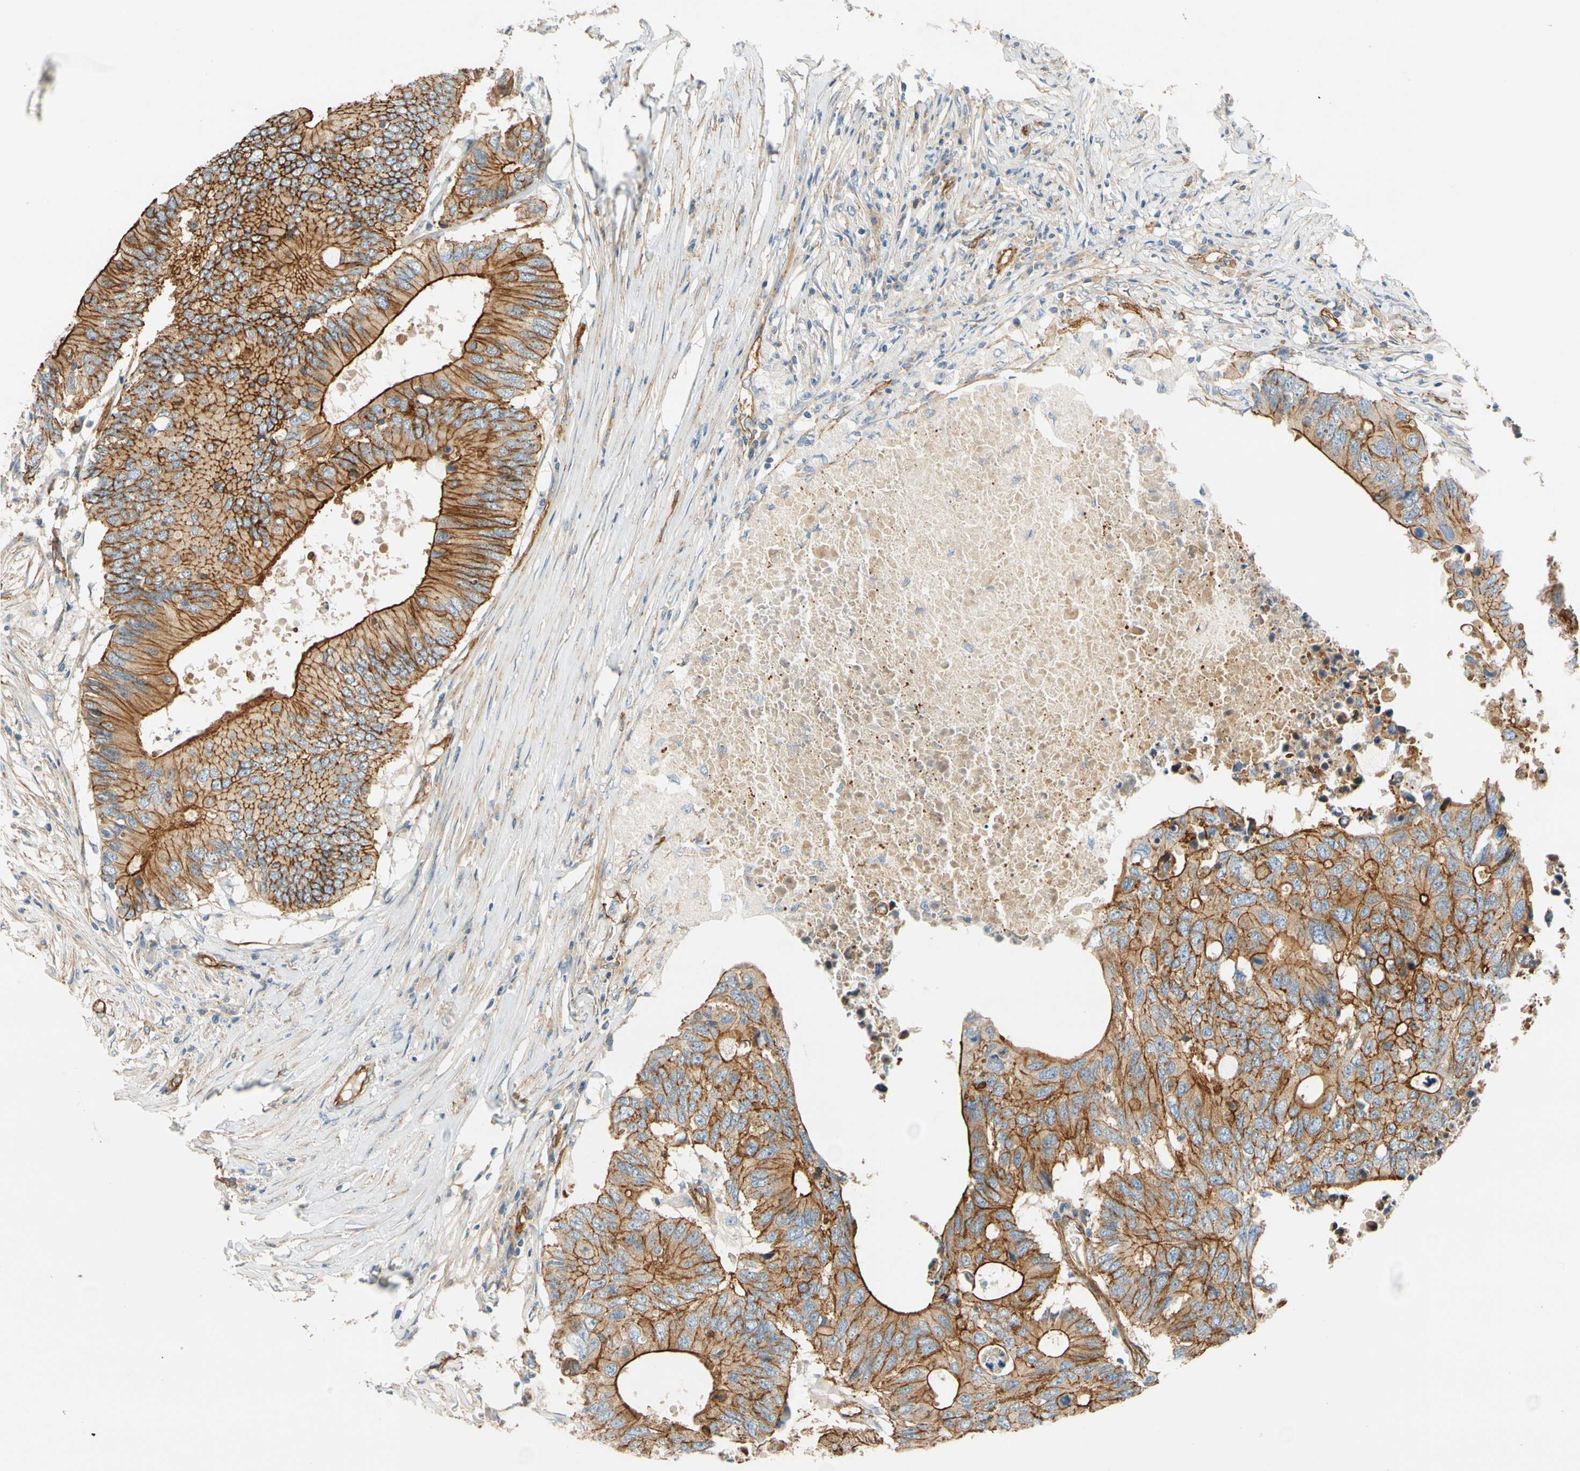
{"staining": {"intensity": "moderate", "quantity": ">75%", "location": "cytoplasmic/membranous"}, "tissue": "colorectal cancer", "cell_type": "Tumor cells", "image_type": "cancer", "snomed": [{"axis": "morphology", "description": "Adenocarcinoma, NOS"}, {"axis": "topography", "description": "Colon"}], "caption": "Colorectal adenocarcinoma stained for a protein (brown) demonstrates moderate cytoplasmic/membranous positive positivity in about >75% of tumor cells.", "gene": "SPTAN1", "patient": {"sex": "male", "age": 71}}